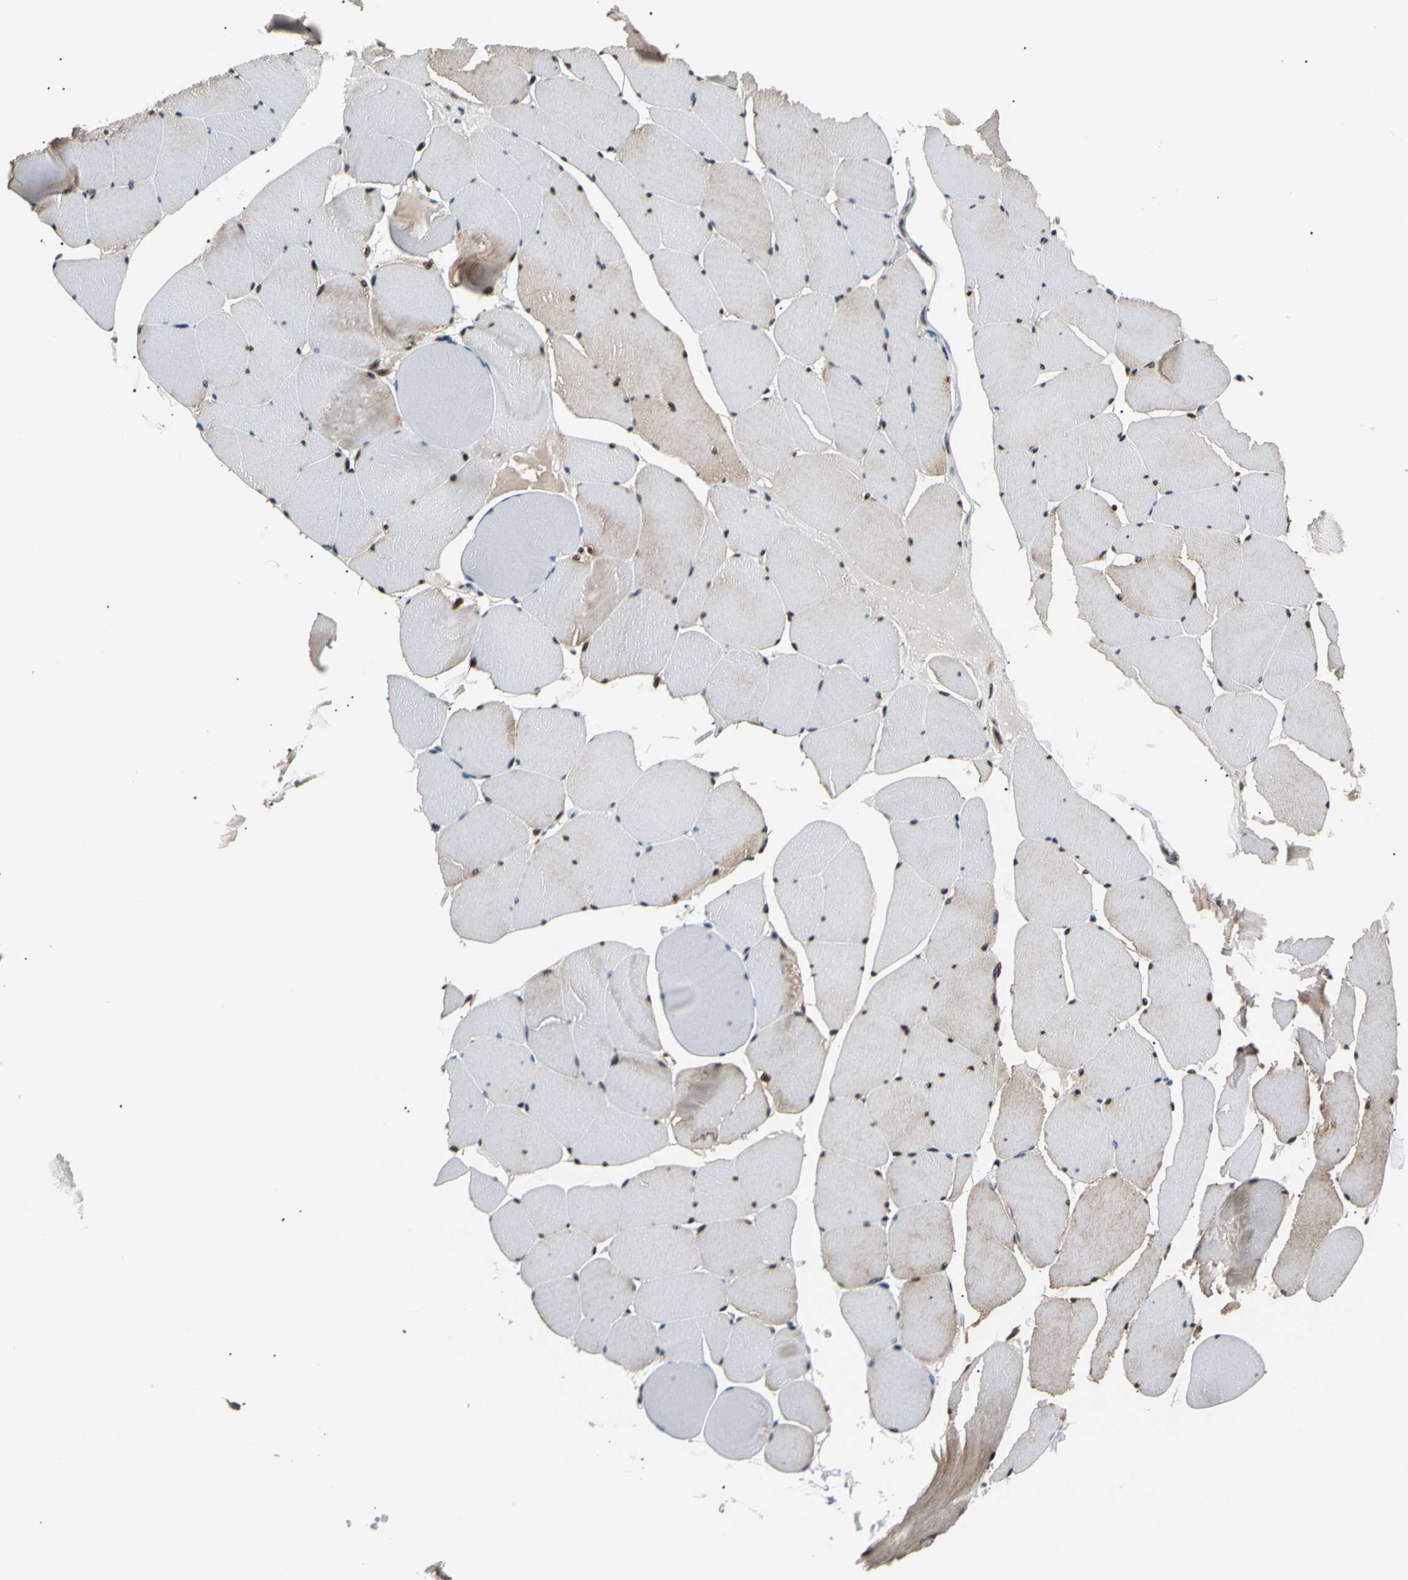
{"staining": {"intensity": "moderate", "quantity": "25%-75%", "location": "cytoplasmic/membranous,nuclear"}, "tissue": "skeletal muscle", "cell_type": "Myocytes", "image_type": "normal", "snomed": [{"axis": "morphology", "description": "Normal tissue, NOS"}, {"axis": "topography", "description": "Skeletal muscle"}, {"axis": "topography", "description": "Salivary gland"}], "caption": "Protein expression analysis of unremarkable human skeletal muscle reveals moderate cytoplasmic/membranous,nuclear positivity in approximately 25%-75% of myocytes. The staining was performed using DAB (3,3'-diaminobenzidine), with brown indicating positive protein expression. Nuclei are stained blue with hematoxylin.", "gene": "E2F1", "patient": {"sex": "male", "age": 62}}